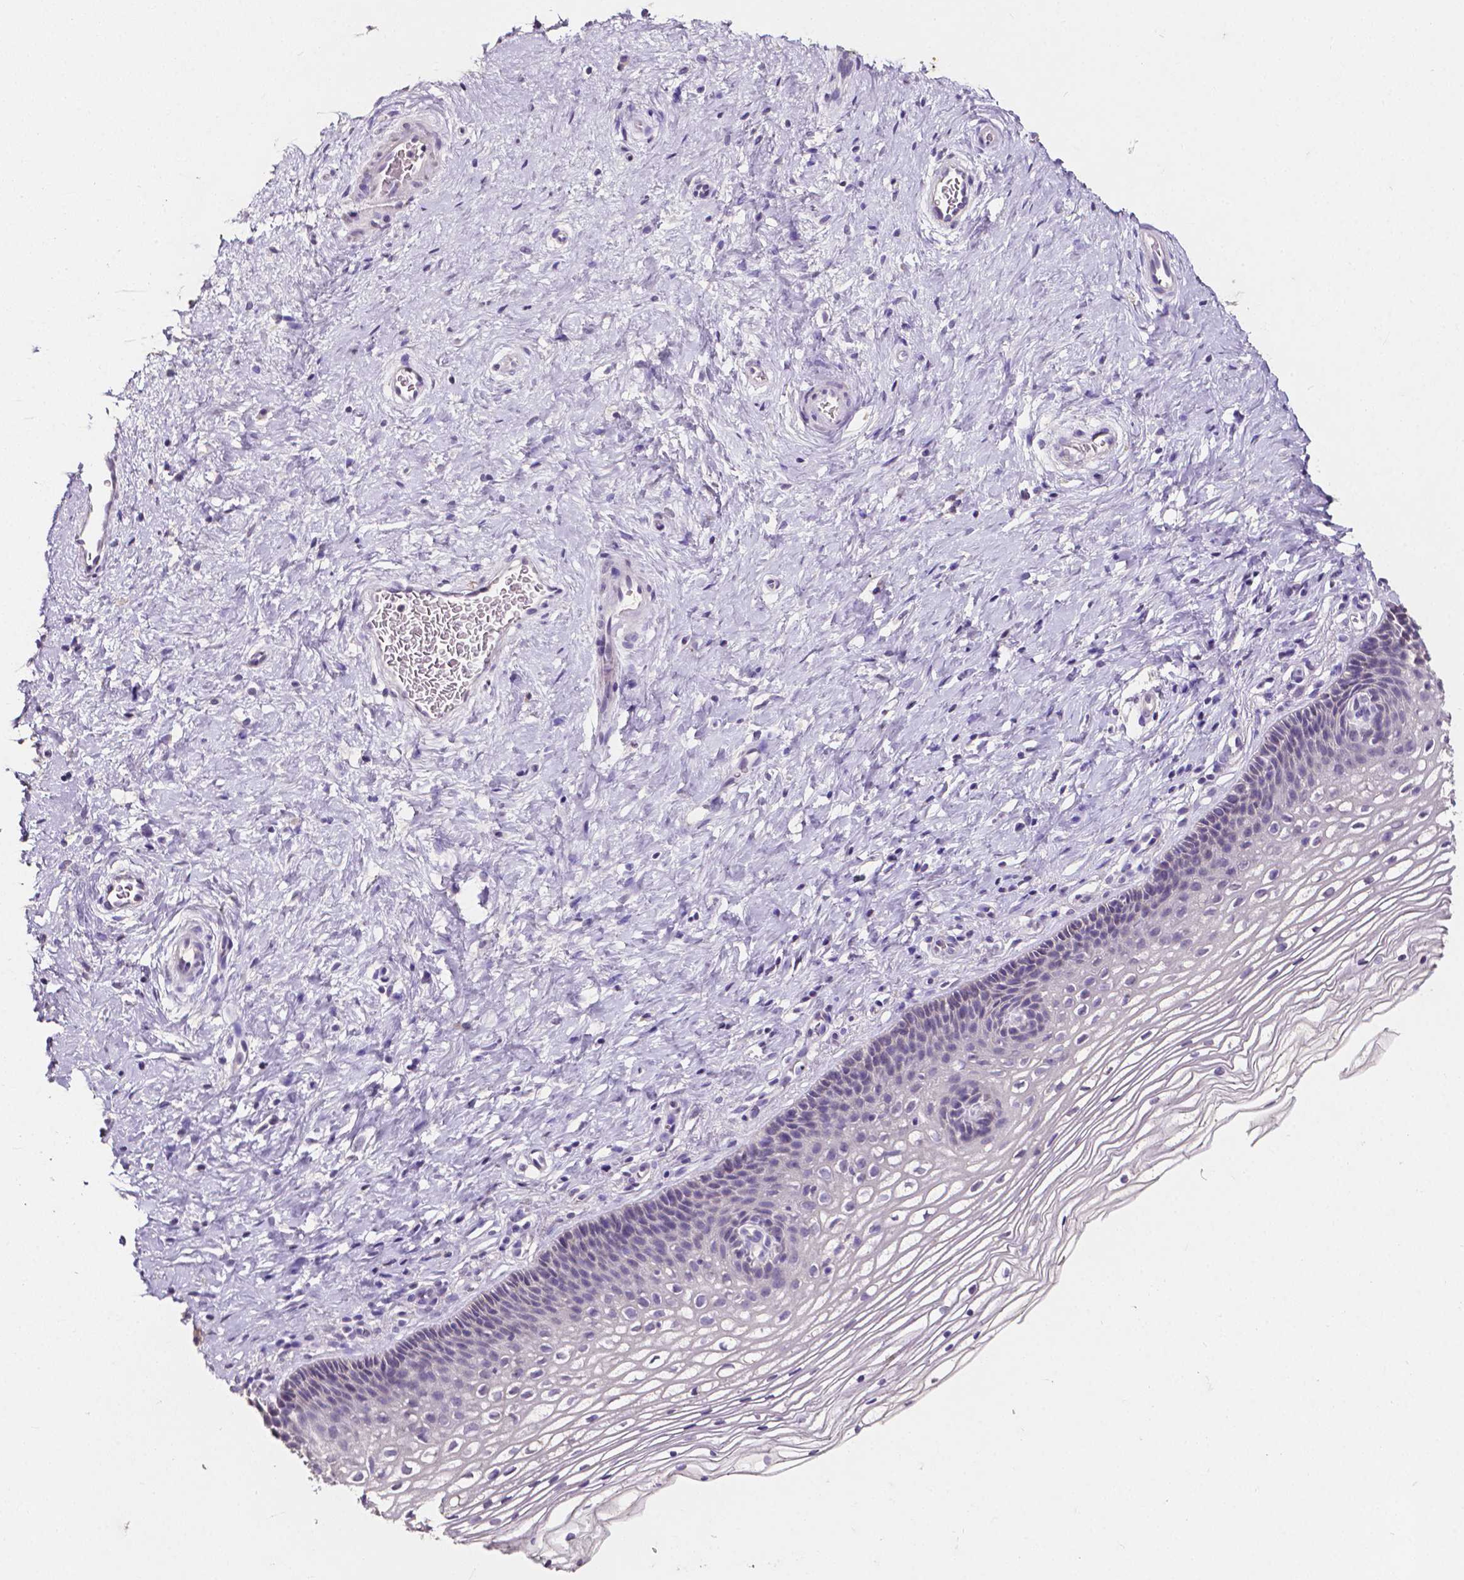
{"staining": {"intensity": "negative", "quantity": "none", "location": "none"}, "tissue": "cervix", "cell_type": "Glandular cells", "image_type": "normal", "snomed": [{"axis": "morphology", "description": "Normal tissue, NOS"}, {"axis": "topography", "description": "Cervix"}], "caption": "IHC of unremarkable cervix reveals no expression in glandular cells.", "gene": "PSAT1", "patient": {"sex": "female", "age": 34}}